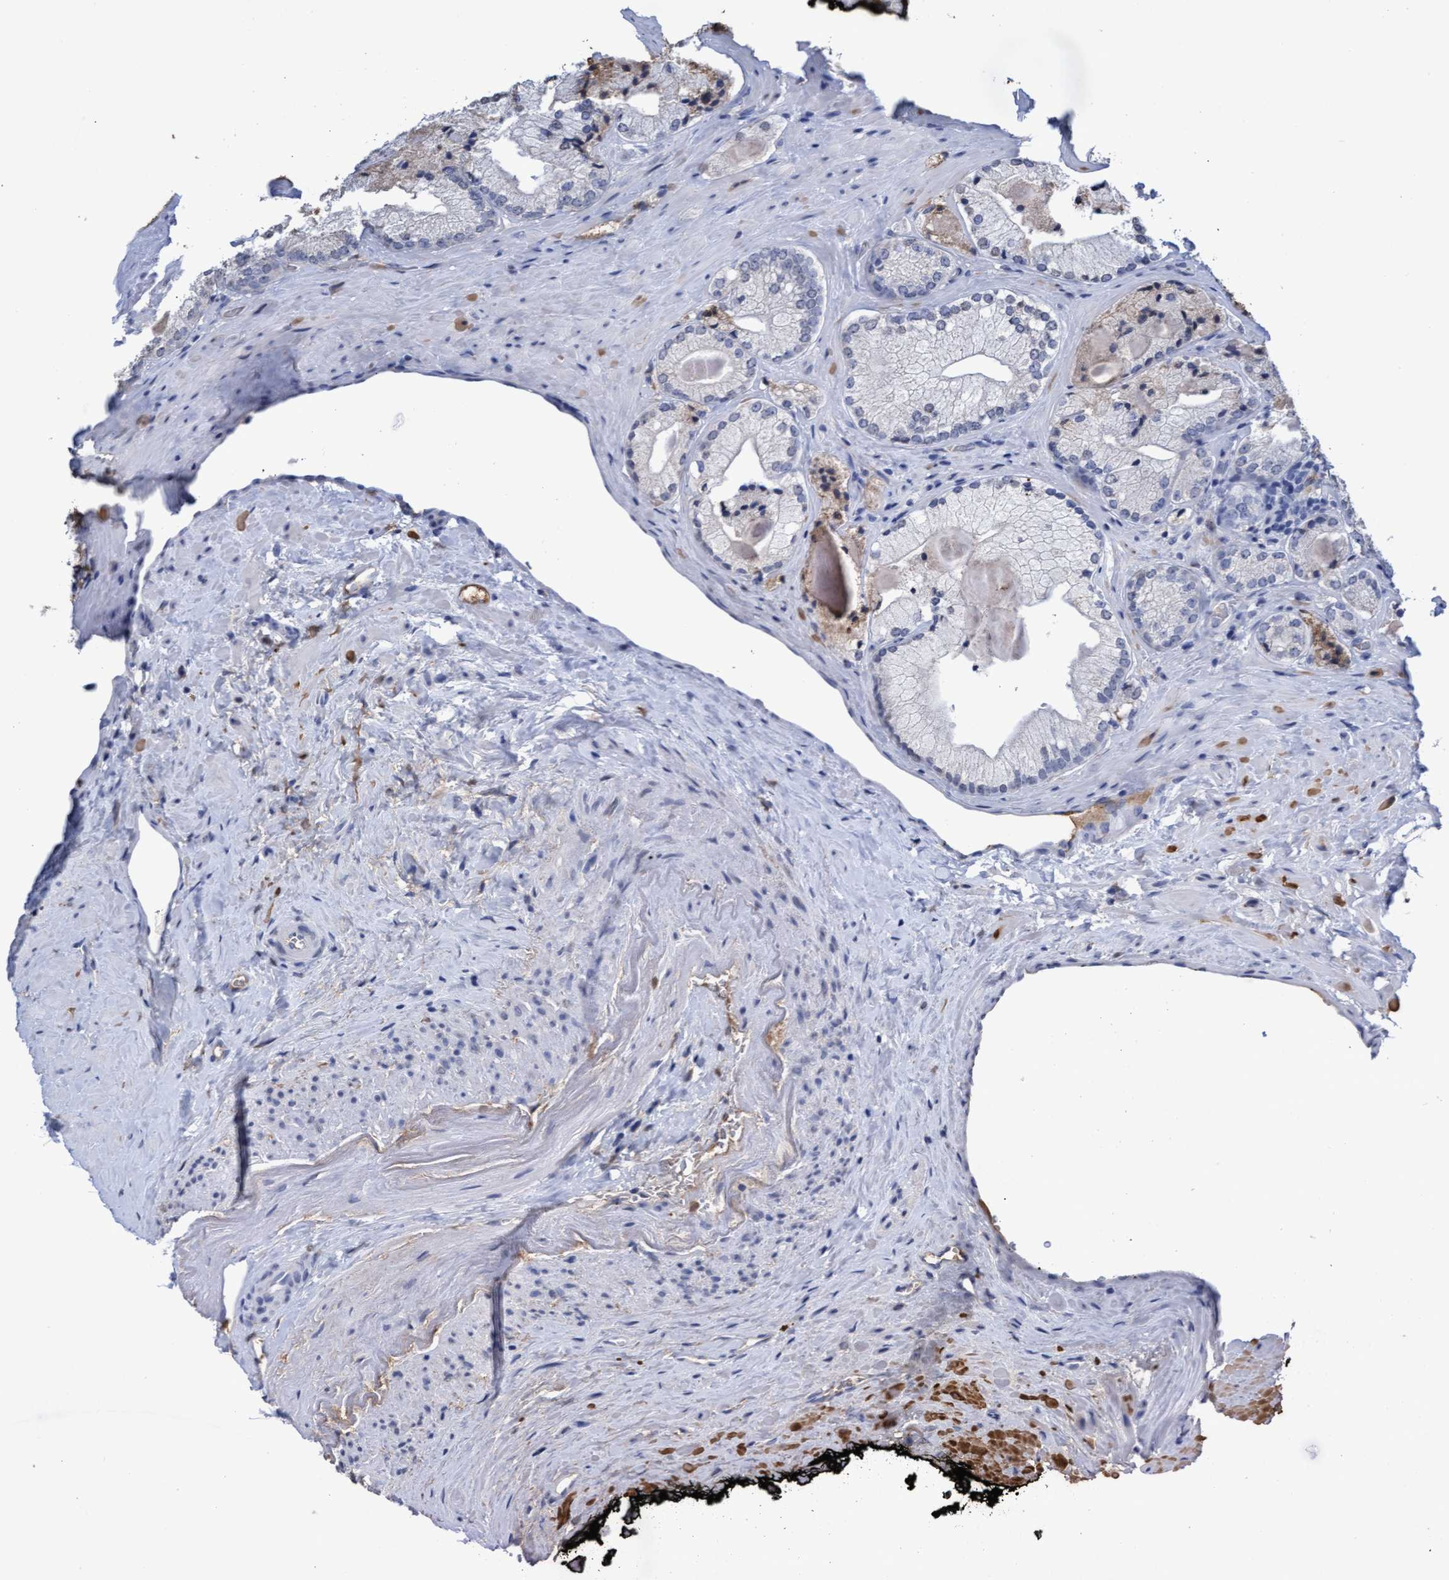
{"staining": {"intensity": "negative", "quantity": "none", "location": "none"}, "tissue": "prostate cancer", "cell_type": "Tumor cells", "image_type": "cancer", "snomed": [{"axis": "morphology", "description": "Adenocarcinoma, Low grade"}, {"axis": "topography", "description": "Prostate"}], "caption": "High magnification brightfield microscopy of prostate cancer (low-grade adenocarcinoma) stained with DAB (3,3'-diaminobenzidine) (brown) and counterstained with hematoxylin (blue): tumor cells show no significant positivity.", "gene": "GPR39", "patient": {"sex": "male", "age": 65}}